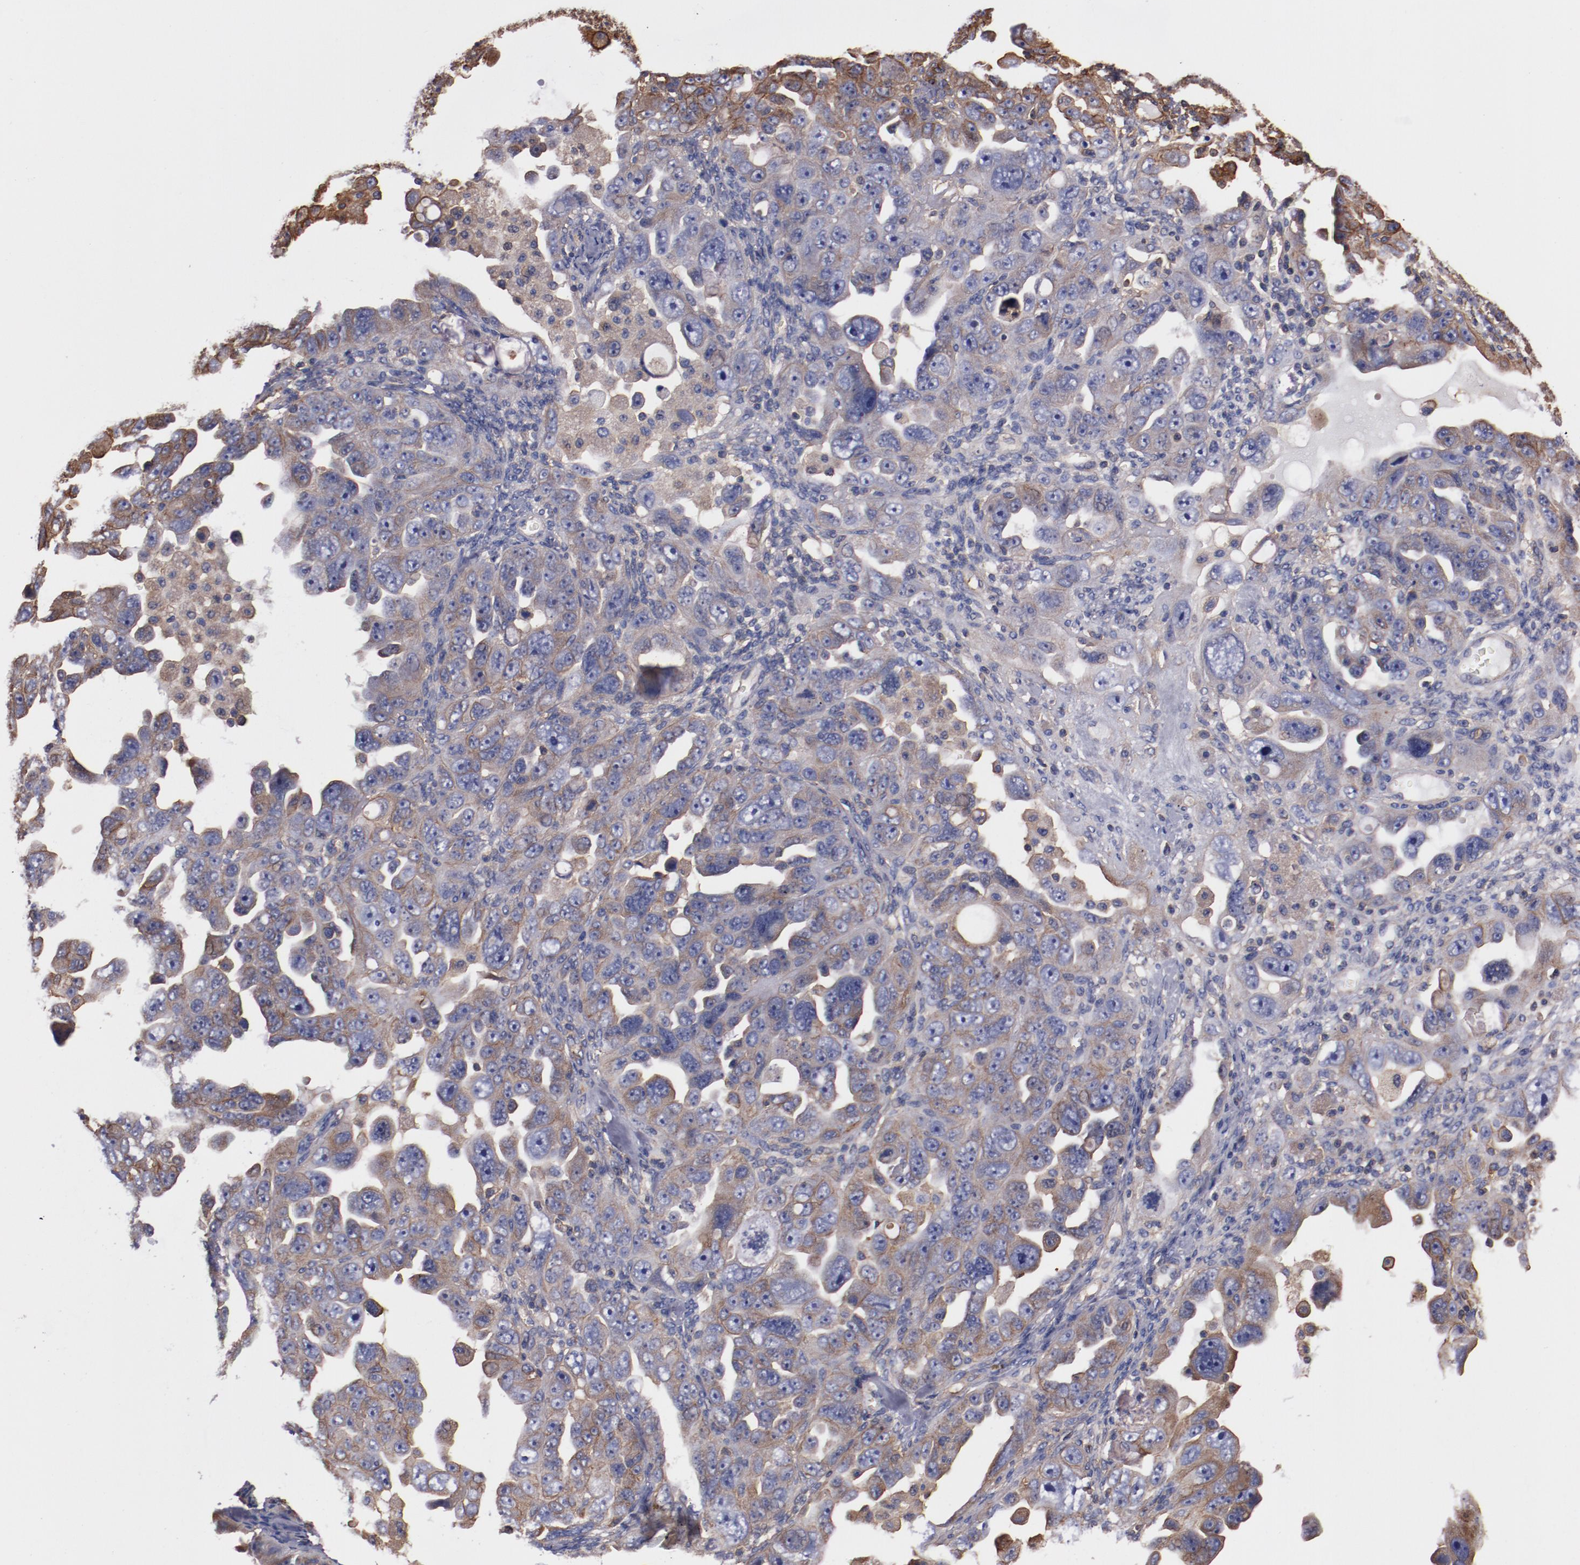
{"staining": {"intensity": "weak", "quantity": ">75%", "location": "cytoplasmic/membranous"}, "tissue": "ovarian cancer", "cell_type": "Tumor cells", "image_type": "cancer", "snomed": [{"axis": "morphology", "description": "Cystadenocarcinoma, serous, NOS"}, {"axis": "topography", "description": "Ovary"}], "caption": "Immunohistochemical staining of human ovarian cancer demonstrates low levels of weak cytoplasmic/membranous expression in approximately >75% of tumor cells. (Stains: DAB in brown, nuclei in blue, Microscopy: brightfield microscopy at high magnification).", "gene": "TMOD3", "patient": {"sex": "female", "age": 66}}